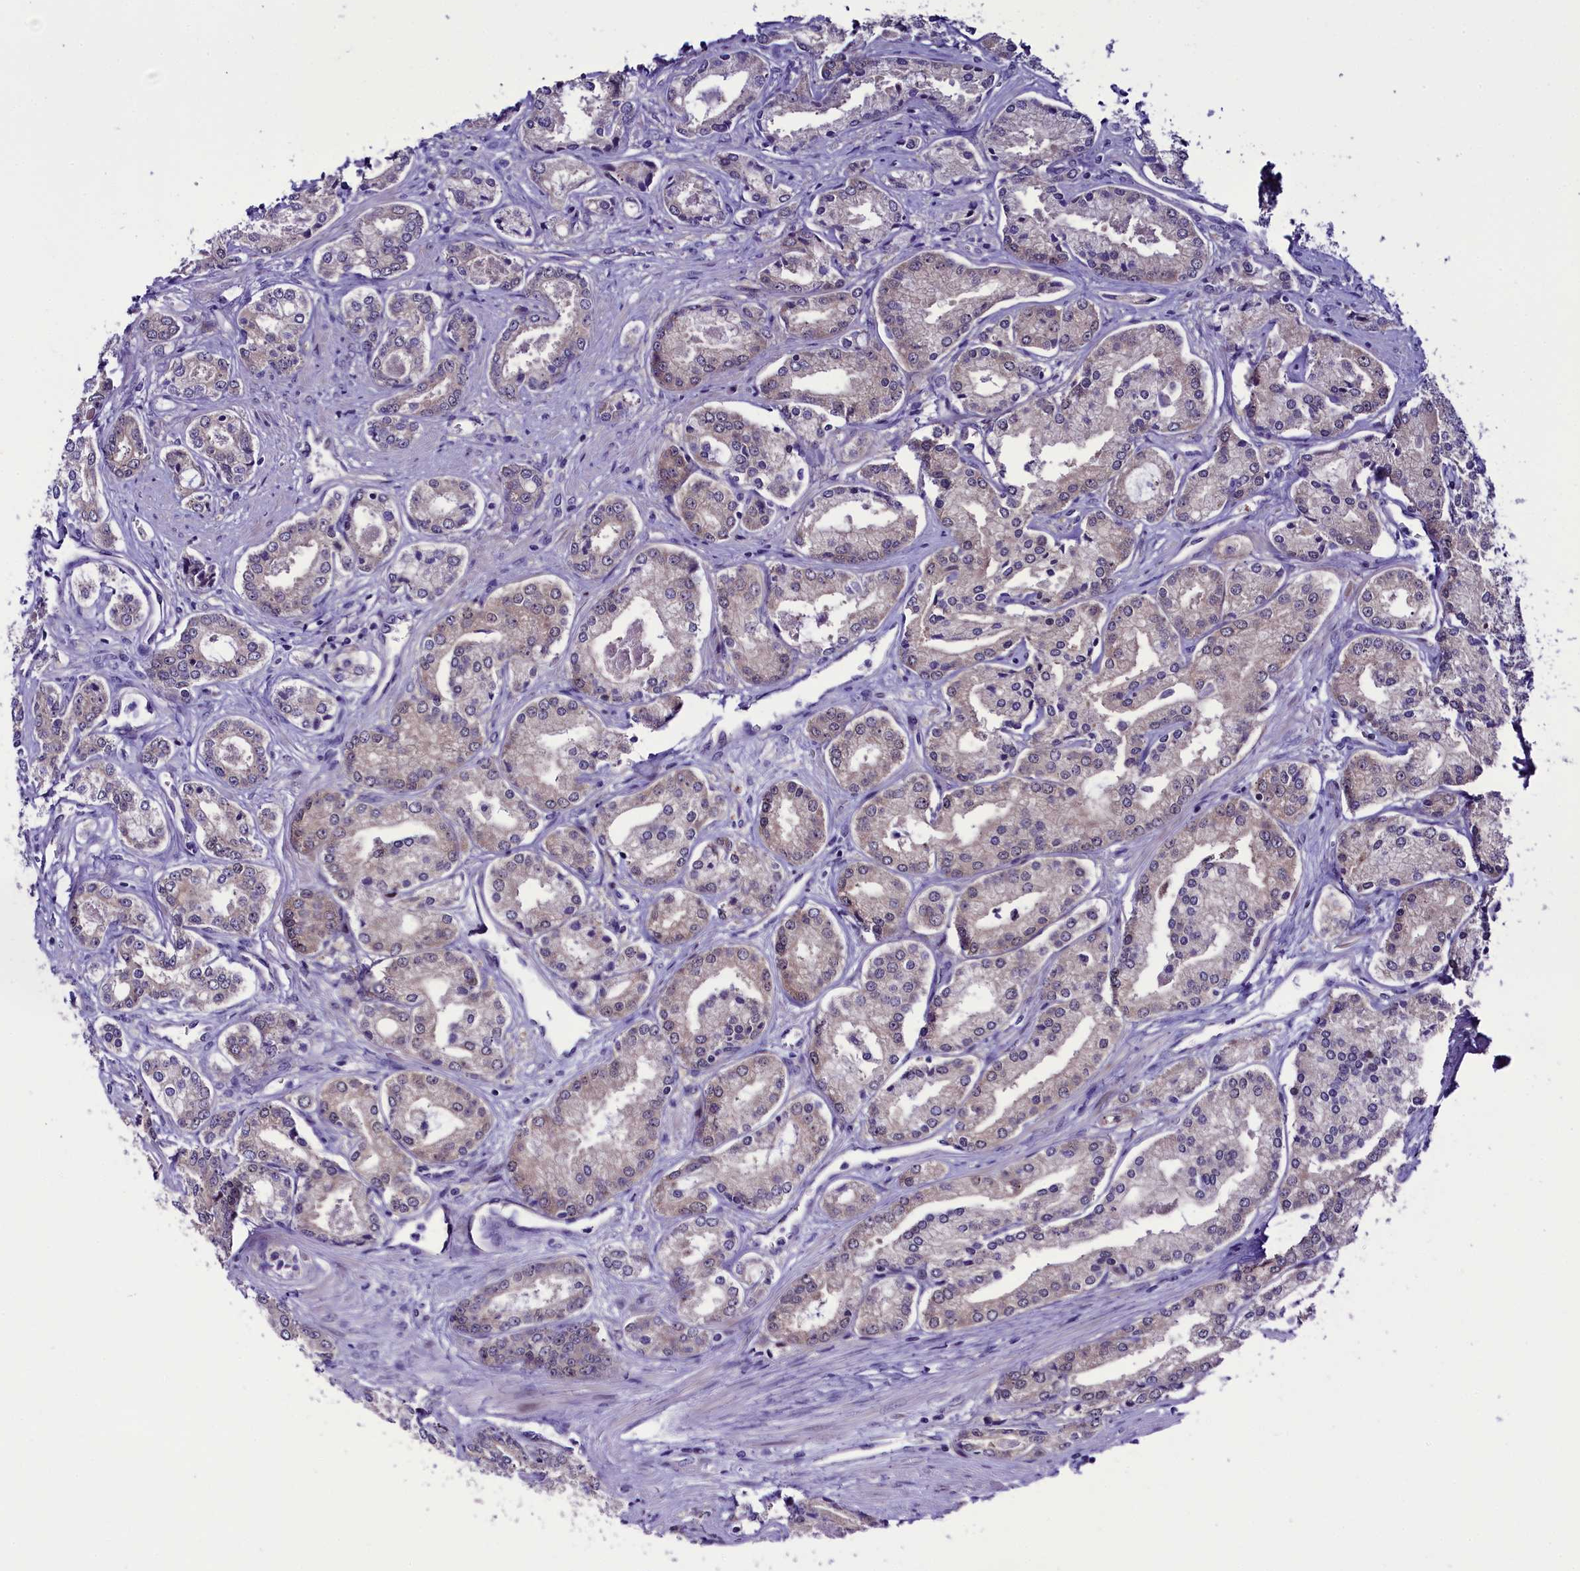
{"staining": {"intensity": "negative", "quantity": "none", "location": "none"}, "tissue": "prostate cancer", "cell_type": "Tumor cells", "image_type": "cancer", "snomed": [{"axis": "morphology", "description": "Adenocarcinoma, Low grade"}, {"axis": "topography", "description": "Prostate"}], "caption": "Tumor cells are negative for brown protein staining in prostate low-grade adenocarcinoma.", "gene": "CCDC106", "patient": {"sex": "male", "age": 68}}